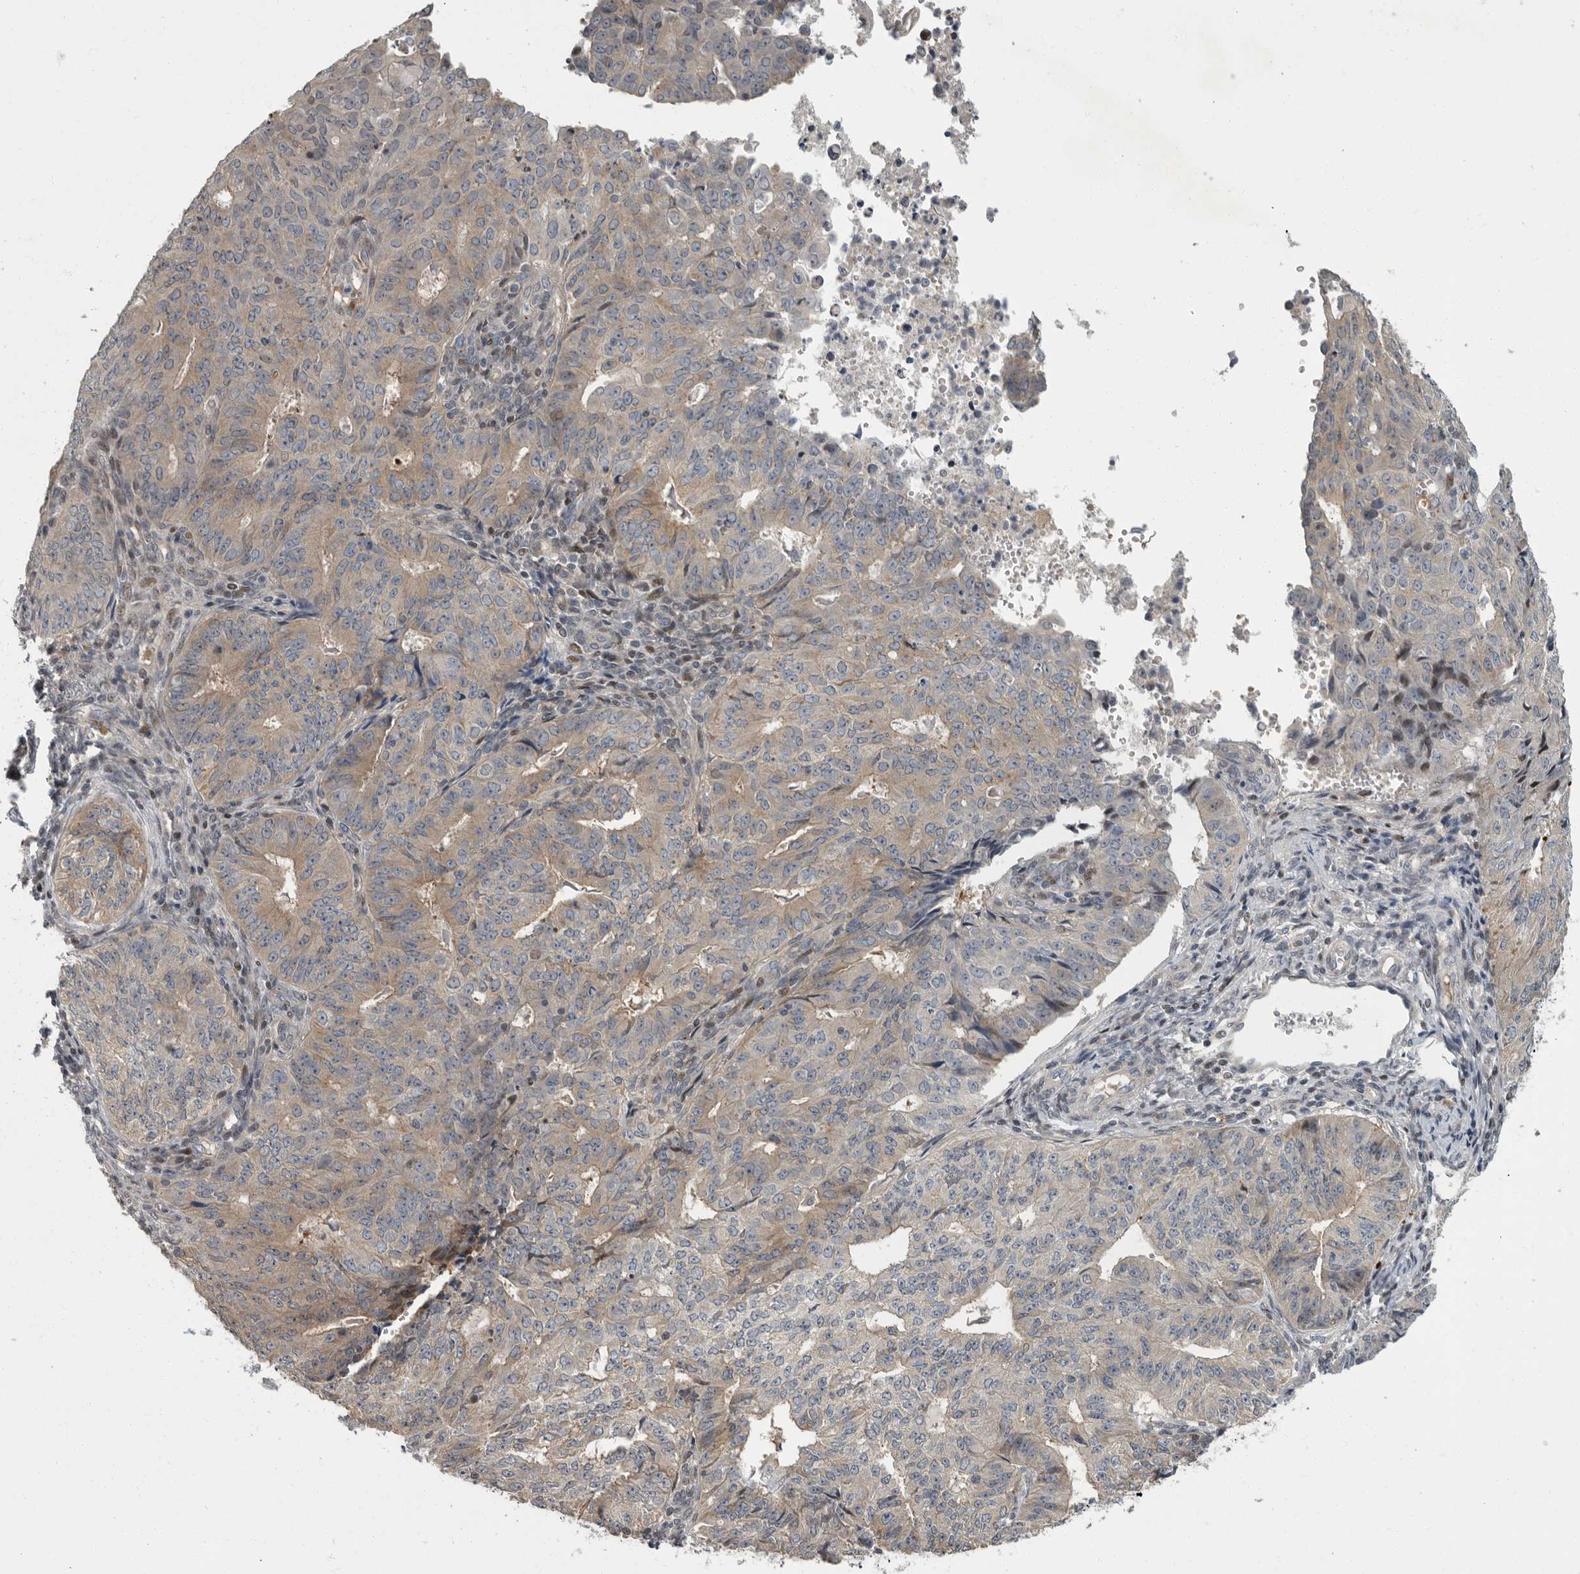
{"staining": {"intensity": "weak", "quantity": "25%-75%", "location": "cytoplasmic/membranous"}, "tissue": "endometrial cancer", "cell_type": "Tumor cells", "image_type": "cancer", "snomed": [{"axis": "morphology", "description": "Adenocarcinoma, NOS"}, {"axis": "topography", "description": "Endometrium"}], "caption": "Endometrial adenocarcinoma was stained to show a protein in brown. There is low levels of weak cytoplasmic/membranous expression in about 25%-75% of tumor cells. The staining was performed using DAB (3,3'-diaminobenzidine) to visualize the protein expression in brown, while the nuclei were stained in blue with hematoxylin (Magnification: 20x).", "gene": "PDE7A", "patient": {"sex": "female", "age": 32}}